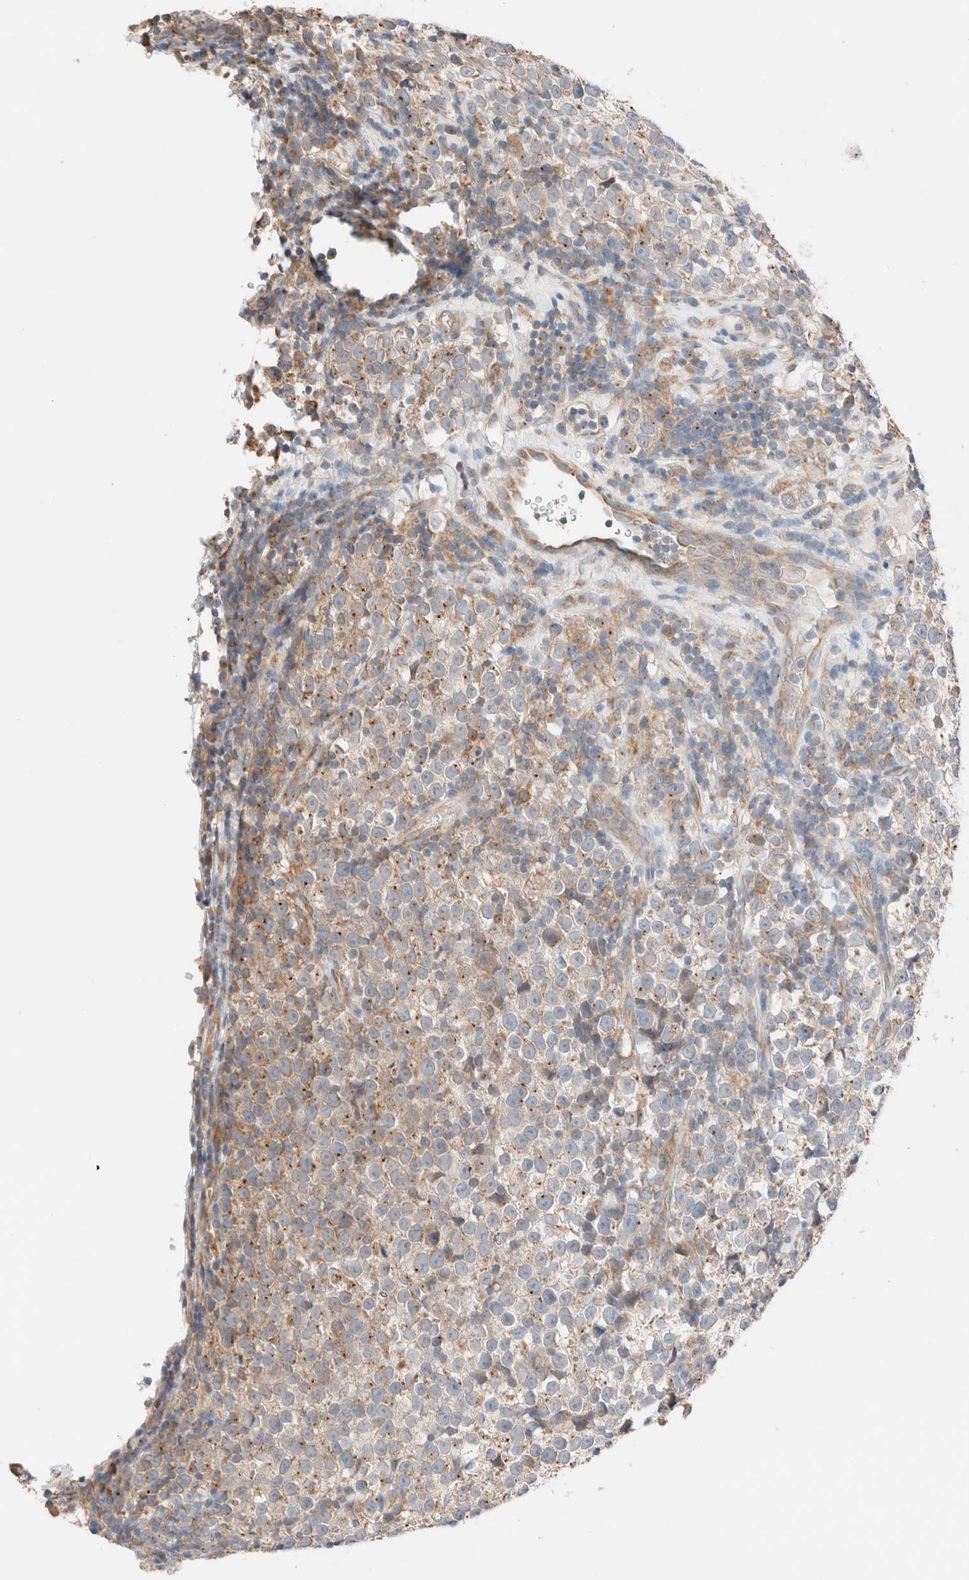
{"staining": {"intensity": "weak", "quantity": ">75%", "location": "cytoplasmic/membranous"}, "tissue": "testis cancer", "cell_type": "Tumor cells", "image_type": "cancer", "snomed": [{"axis": "morphology", "description": "Normal tissue, NOS"}, {"axis": "morphology", "description": "Seminoma, NOS"}, {"axis": "topography", "description": "Testis"}], "caption": "Tumor cells show weak cytoplasmic/membranous positivity in about >75% of cells in seminoma (testis).", "gene": "PCM1", "patient": {"sex": "male", "age": 43}}